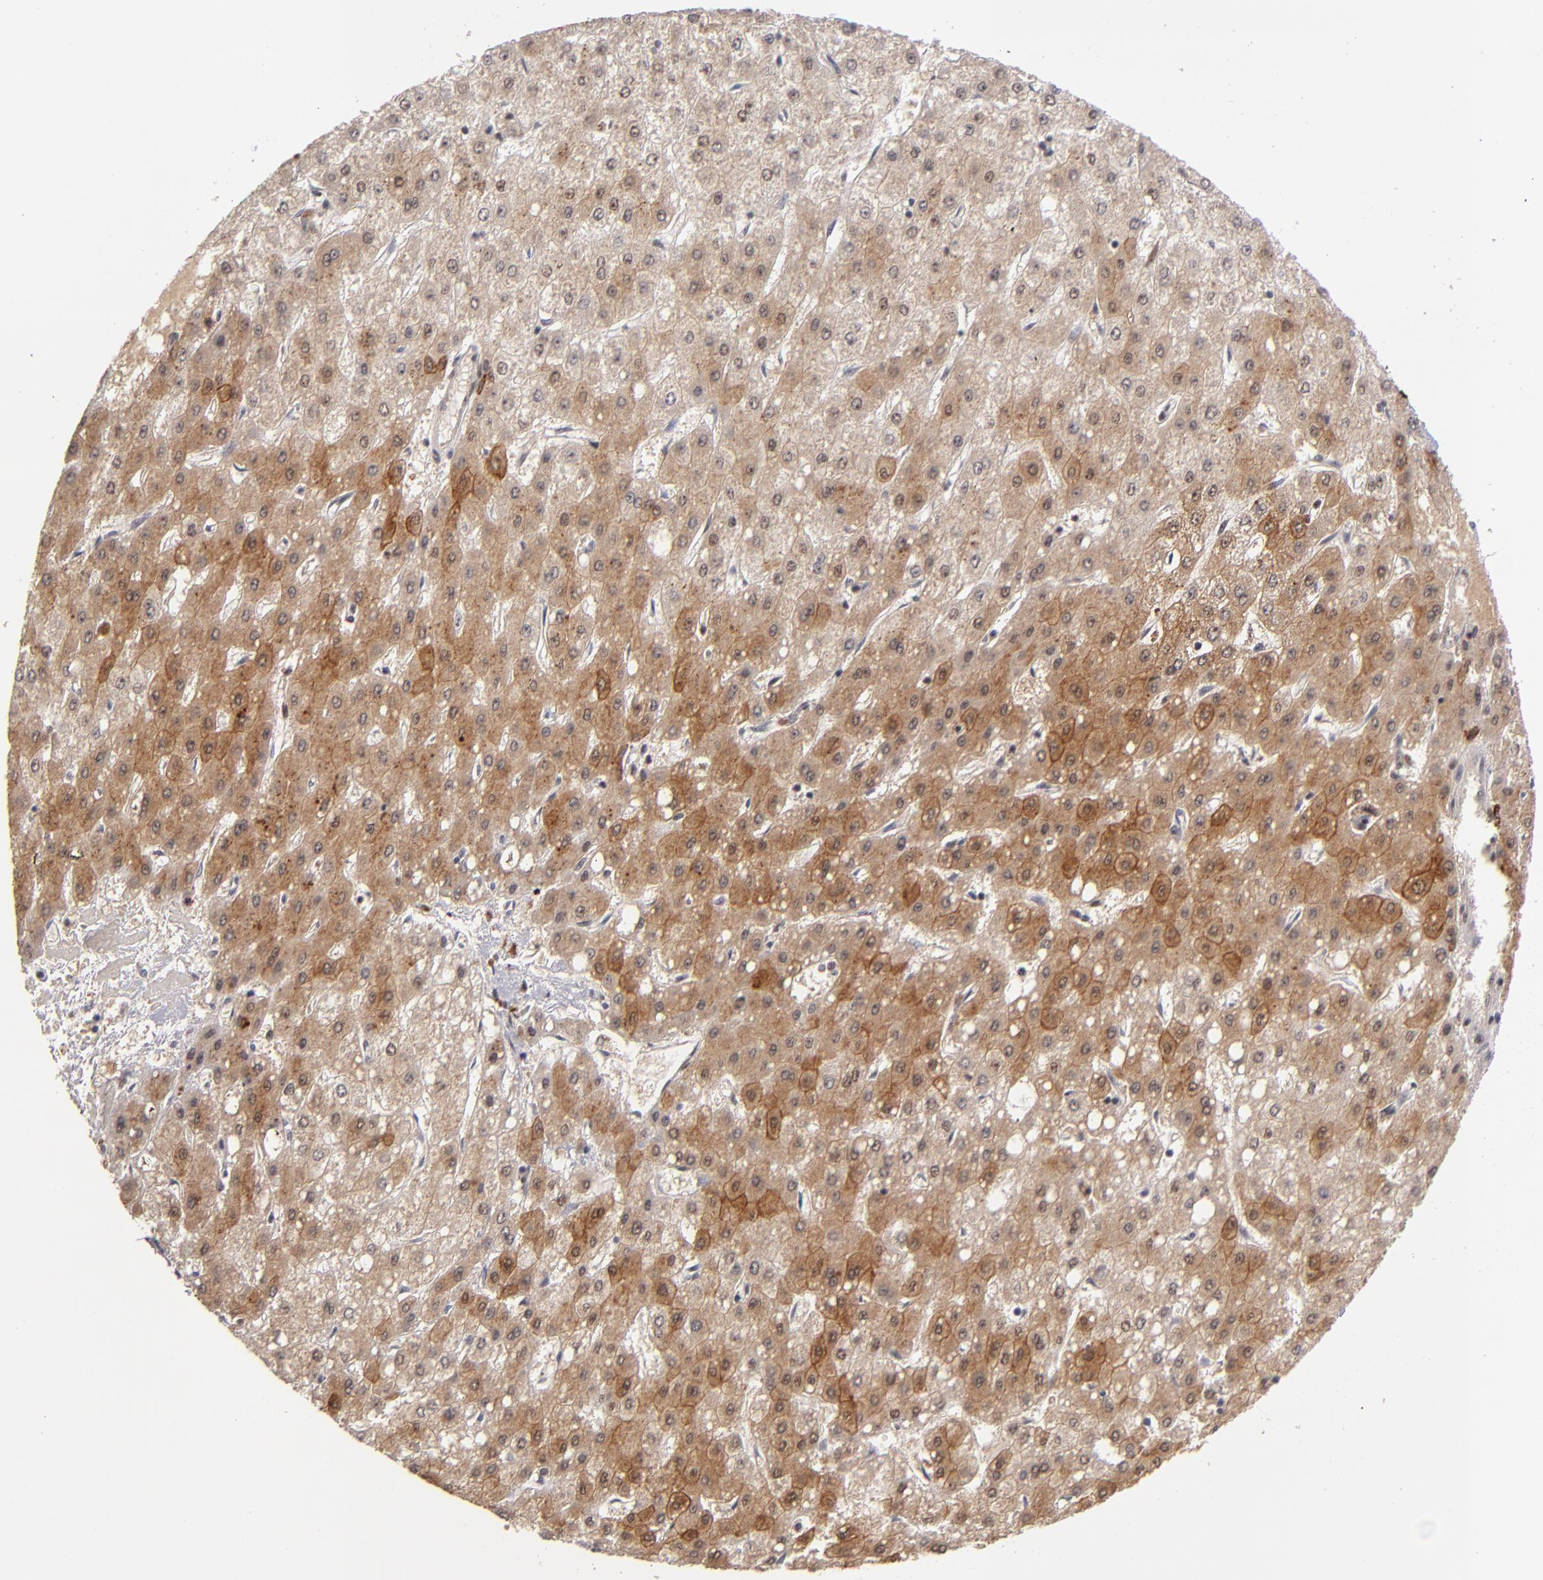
{"staining": {"intensity": "moderate", "quantity": ">75%", "location": "cytoplasmic/membranous"}, "tissue": "liver cancer", "cell_type": "Tumor cells", "image_type": "cancer", "snomed": [{"axis": "morphology", "description": "Carcinoma, Hepatocellular, NOS"}, {"axis": "topography", "description": "Liver"}], "caption": "An IHC histopathology image of tumor tissue is shown. Protein staining in brown labels moderate cytoplasmic/membranous positivity in liver cancer within tumor cells. (Brightfield microscopy of DAB IHC at high magnification).", "gene": "PCNX4", "patient": {"sex": "female", "age": 52}}